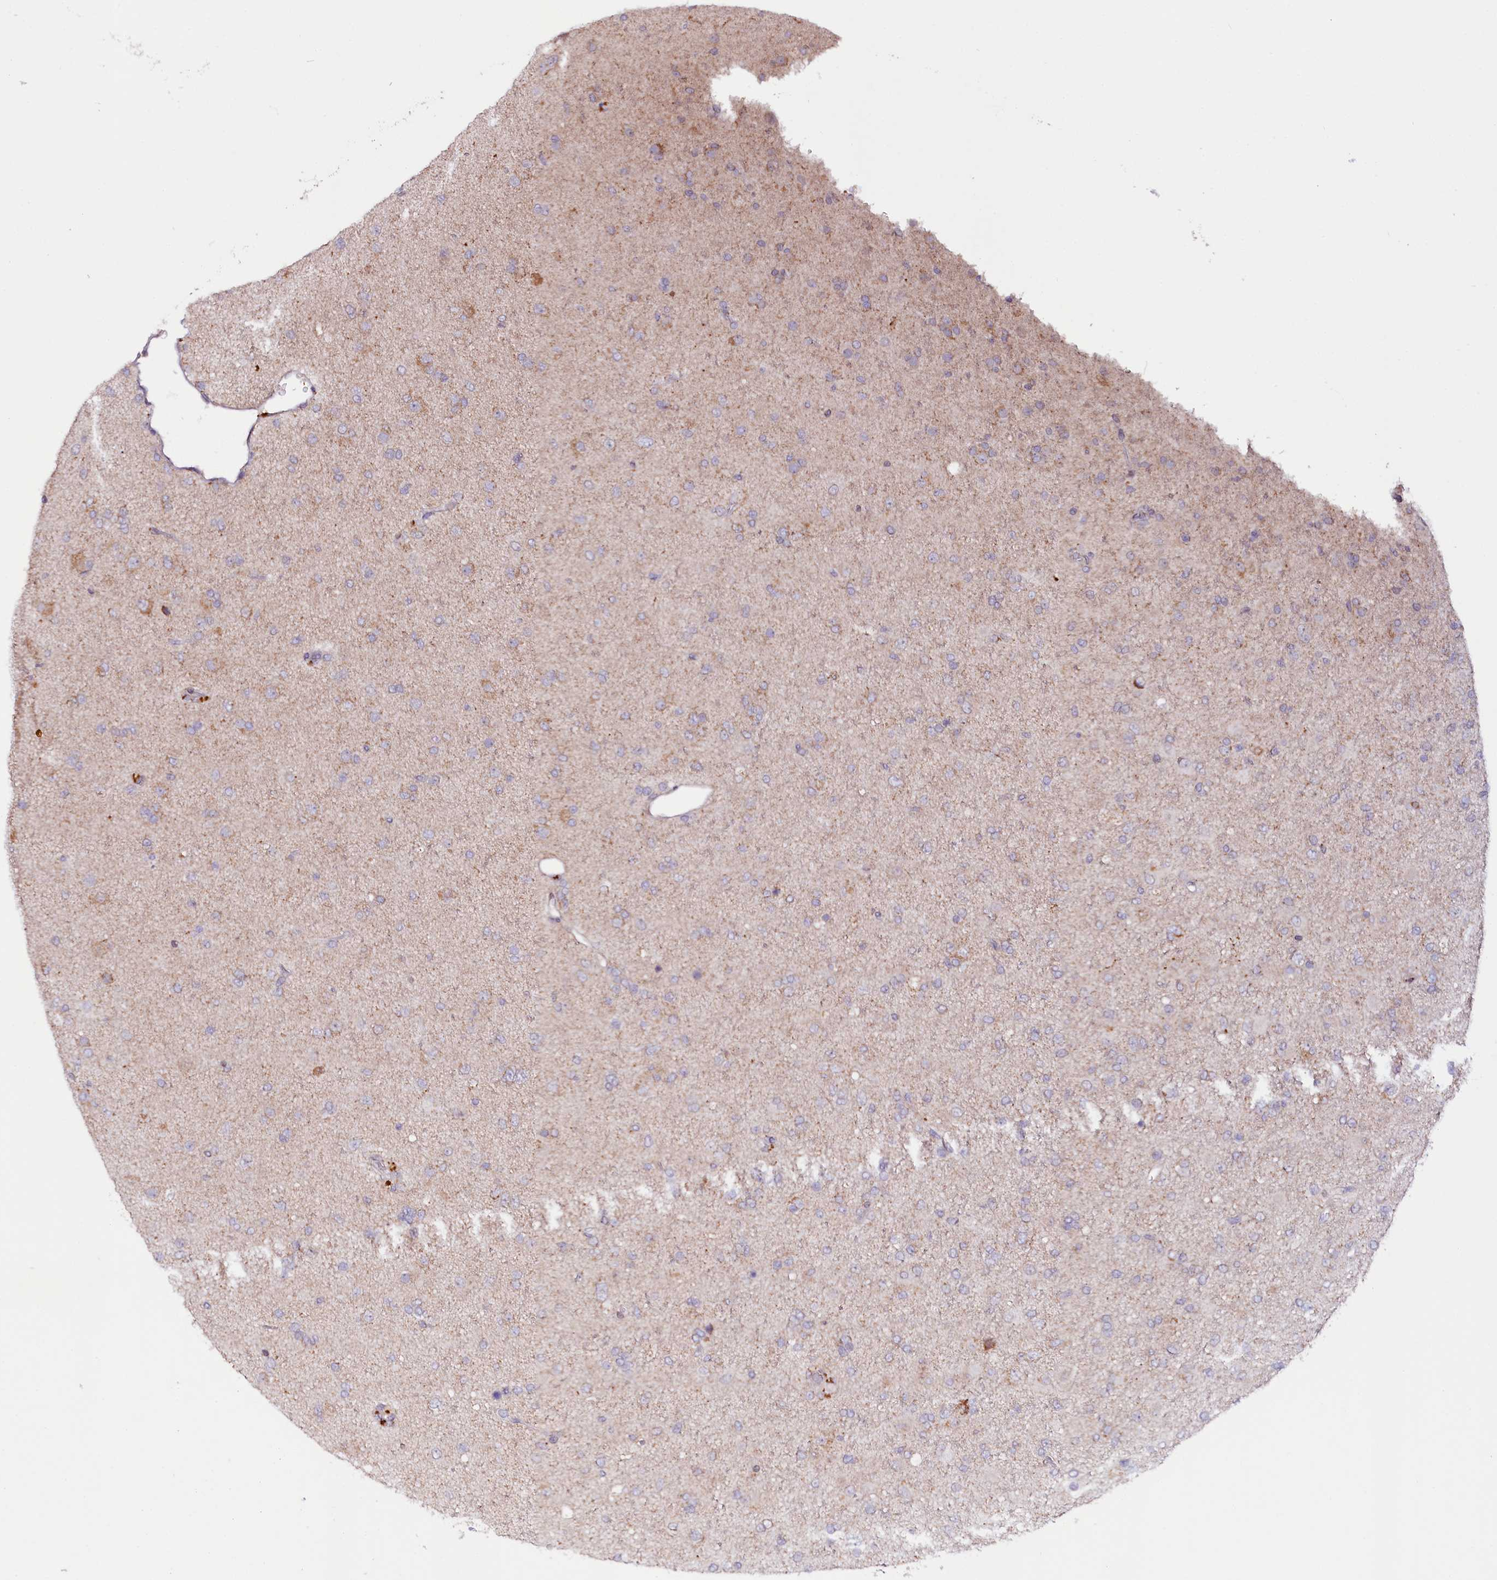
{"staining": {"intensity": "negative", "quantity": "none", "location": "none"}, "tissue": "glioma", "cell_type": "Tumor cells", "image_type": "cancer", "snomed": [{"axis": "morphology", "description": "Glioma, malignant, Low grade"}, {"axis": "topography", "description": "Brain"}], "caption": "A micrograph of human malignant glioma (low-grade) is negative for staining in tumor cells.", "gene": "ZNF226", "patient": {"sex": "male", "age": 65}}